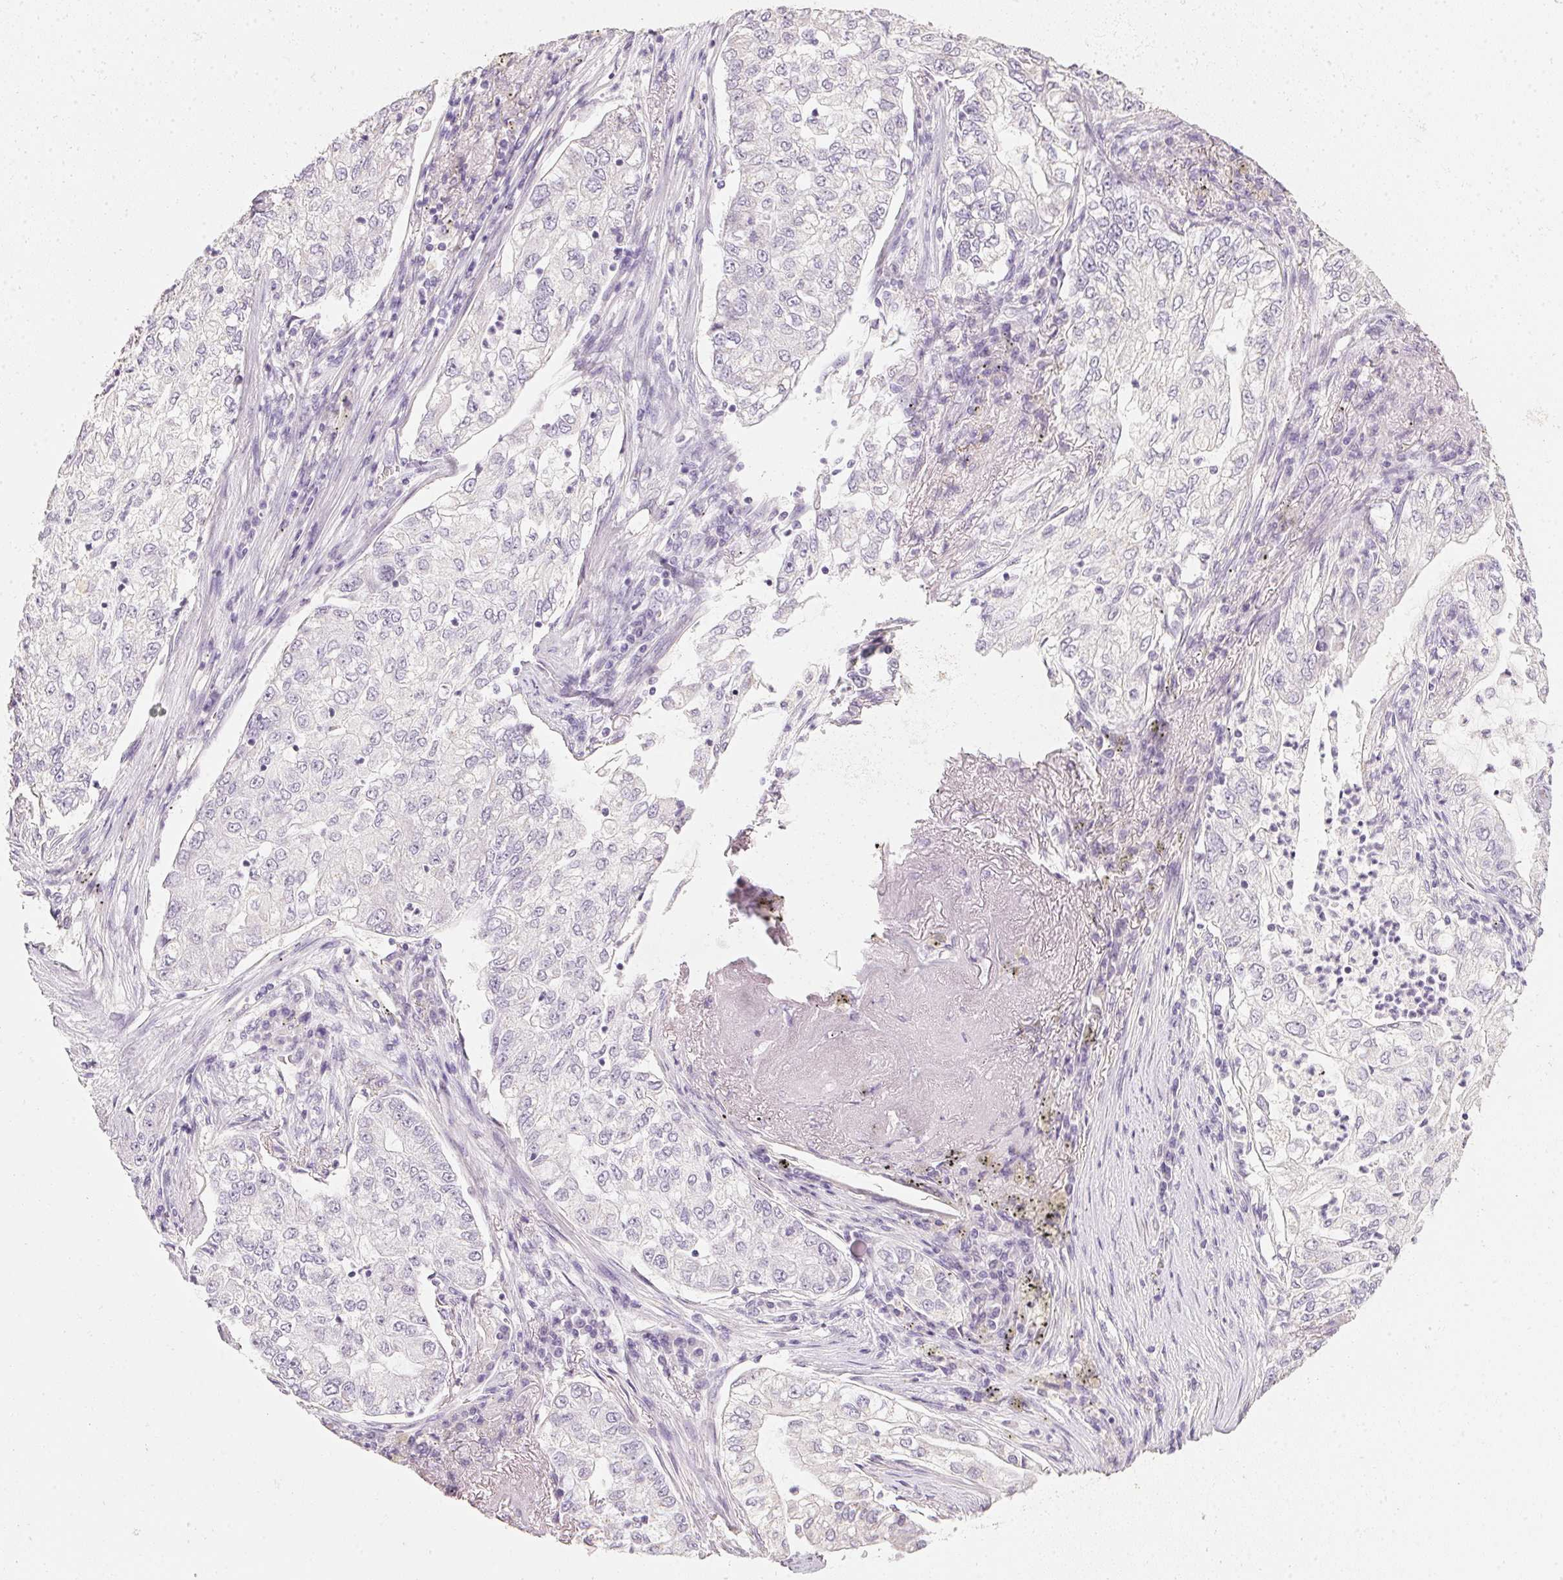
{"staining": {"intensity": "negative", "quantity": "none", "location": "none"}, "tissue": "lung cancer", "cell_type": "Tumor cells", "image_type": "cancer", "snomed": [{"axis": "morphology", "description": "Adenocarcinoma, NOS"}, {"axis": "topography", "description": "Lung"}], "caption": "Histopathology image shows no protein staining in tumor cells of lung cancer tissue. (DAB immunohistochemistry, high magnification).", "gene": "TMEM72", "patient": {"sex": "female", "age": 73}}